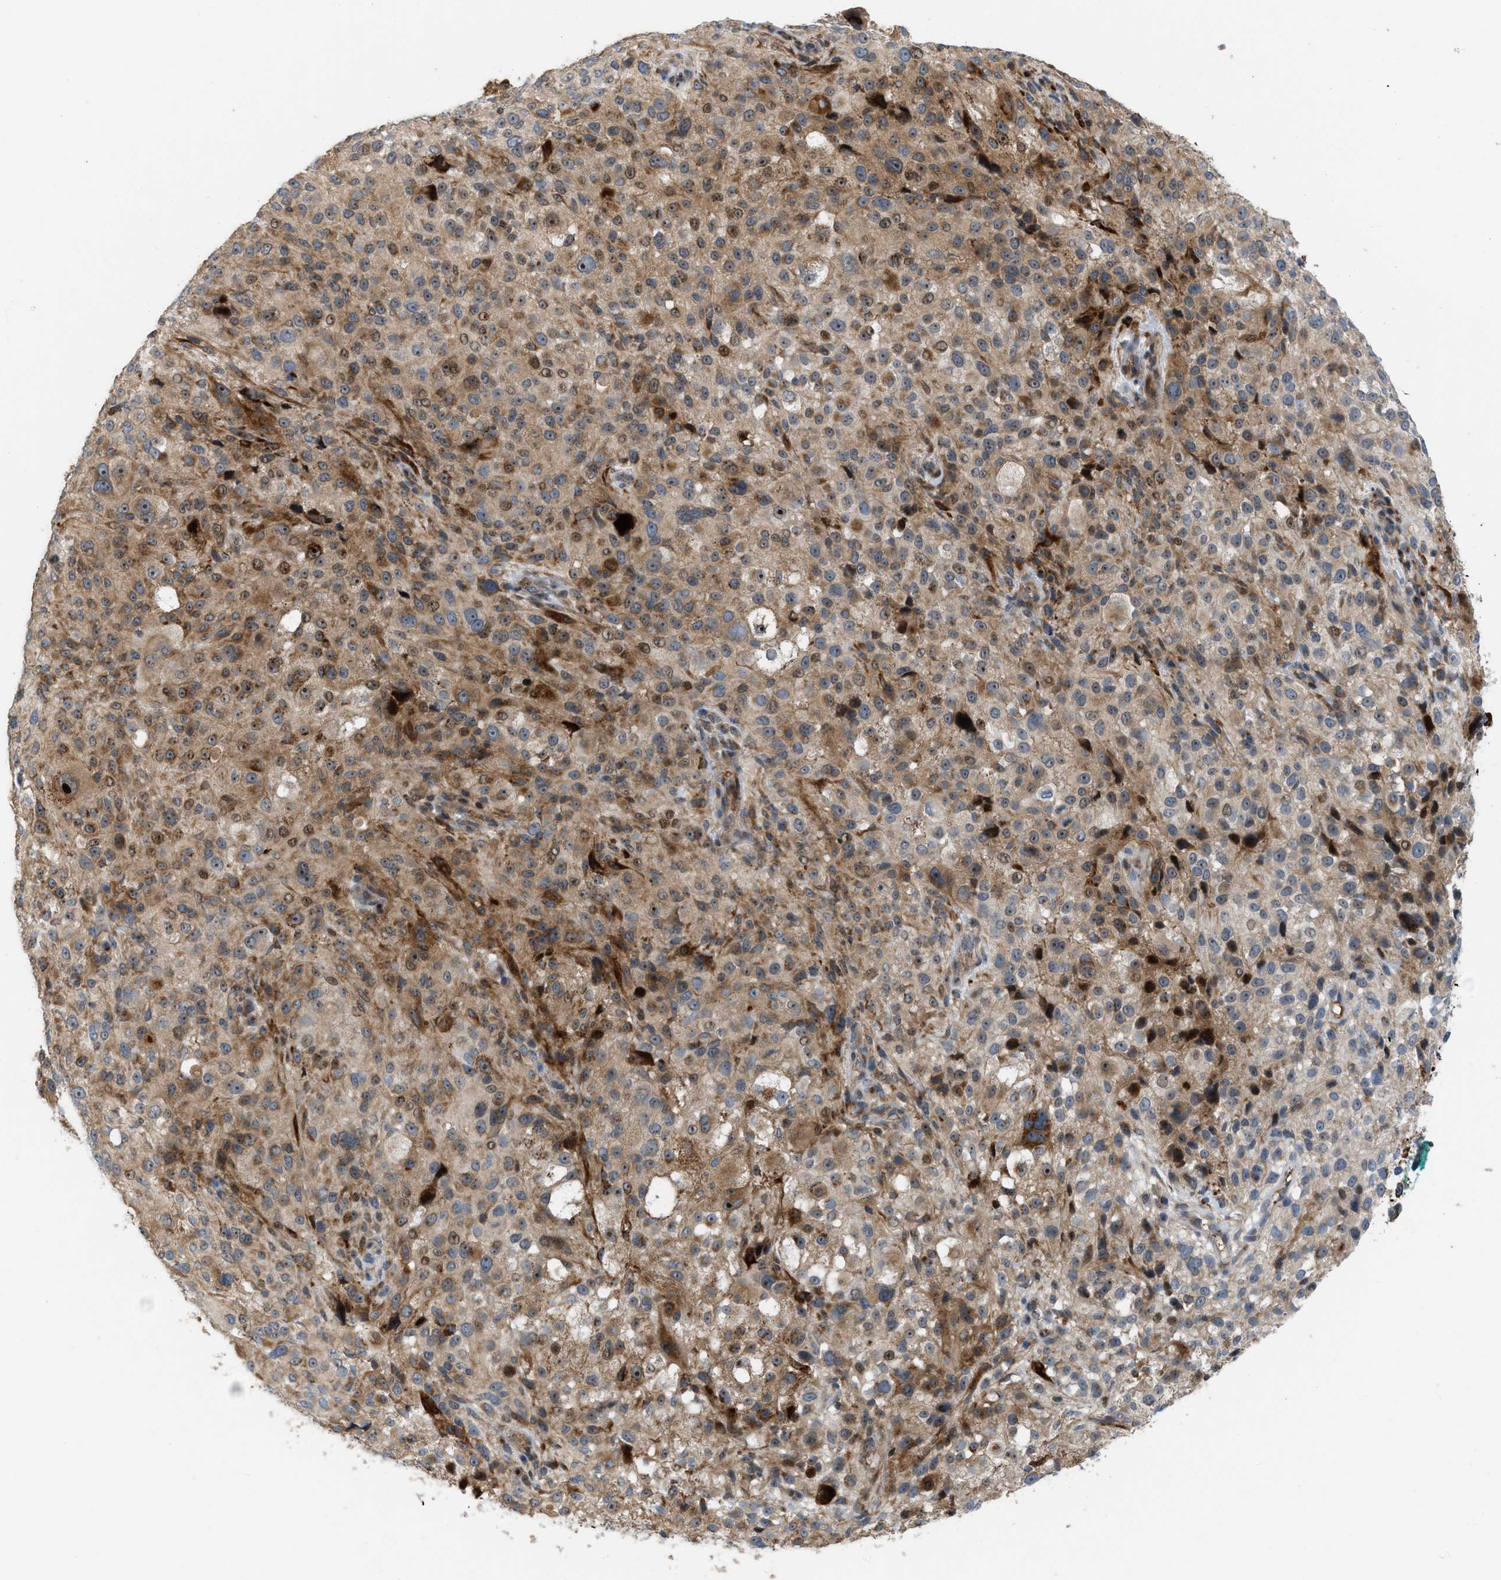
{"staining": {"intensity": "moderate", "quantity": ">75%", "location": "cytoplasmic/membranous,nuclear"}, "tissue": "melanoma", "cell_type": "Tumor cells", "image_type": "cancer", "snomed": [{"axis": "morphology", "description": "Necrosis, NOS"}, {"axis": "morphology", "description": "Malignant melanoma, NOS"}, {"axis": "topography", "description": "Skin"}], "caption": "Immunohistochemical staining of malignant melanoma displays medium levels of moderate cytoplasmic/membranous and nuclear protein positivity in approximately >75% of tumor cells.", "gene": "DIPK1A", "patient": {"sex": "female", "age": 87}}